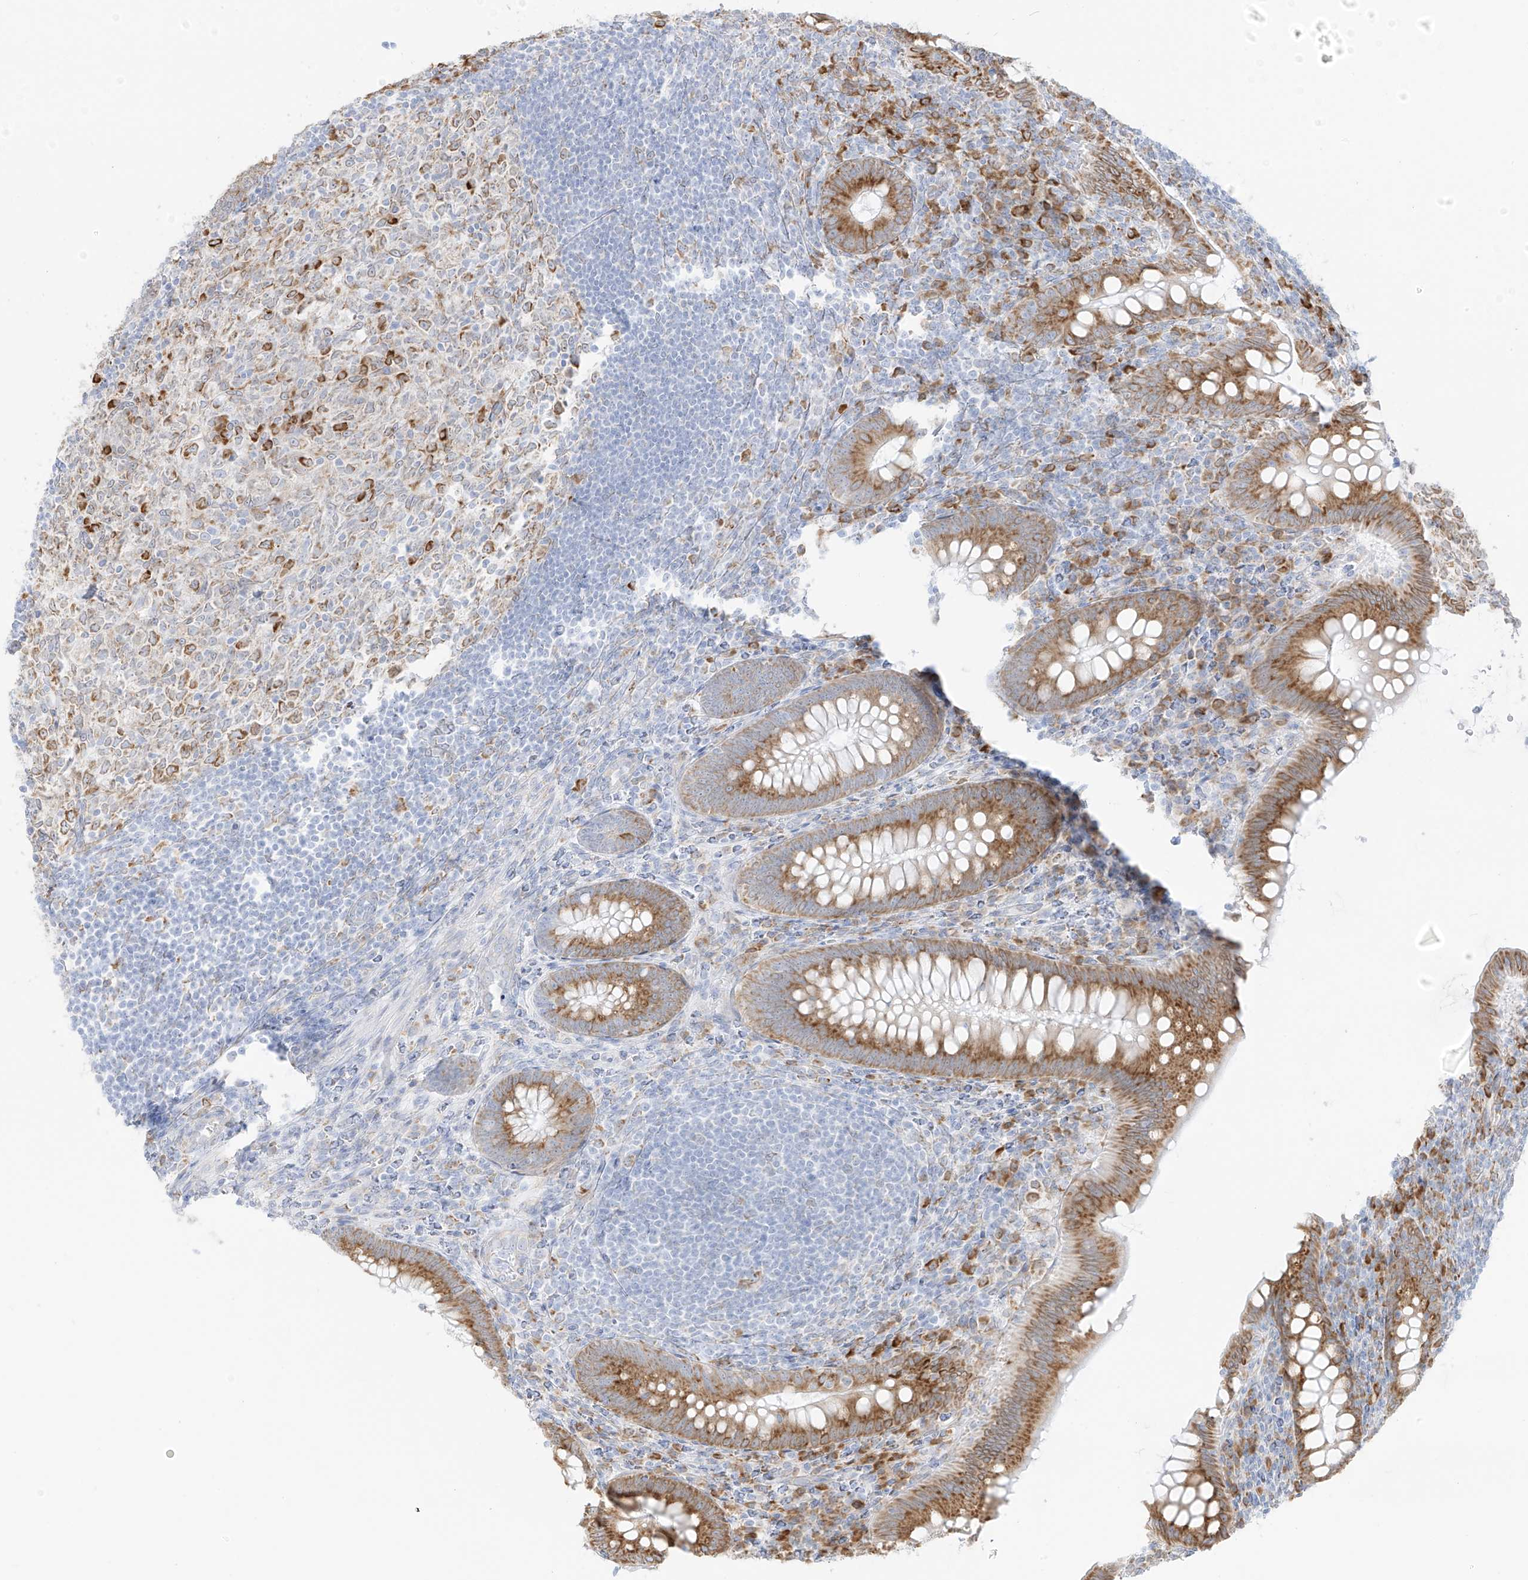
{"staining": {"intensity": "strong", "quantity": ">75%", "location": "cytoplasmic/membranous"}, "tissue": "appendix", "cell_type": "Glandular cells", "image_type": "normal", "snomed": [{"axis": "morphology", "description": "Normal tissue, NOS"}, {"axis": "topography", "description": "Appendix"}], "caption": "Immunohistochemistry (DAB) staining of benign appendix displays strong cytoplasmic/membranous protein staining in approximately >75% of glandular cells.", "gene": "LRRC59", "patient": {"sex": "male", "age": 14}}